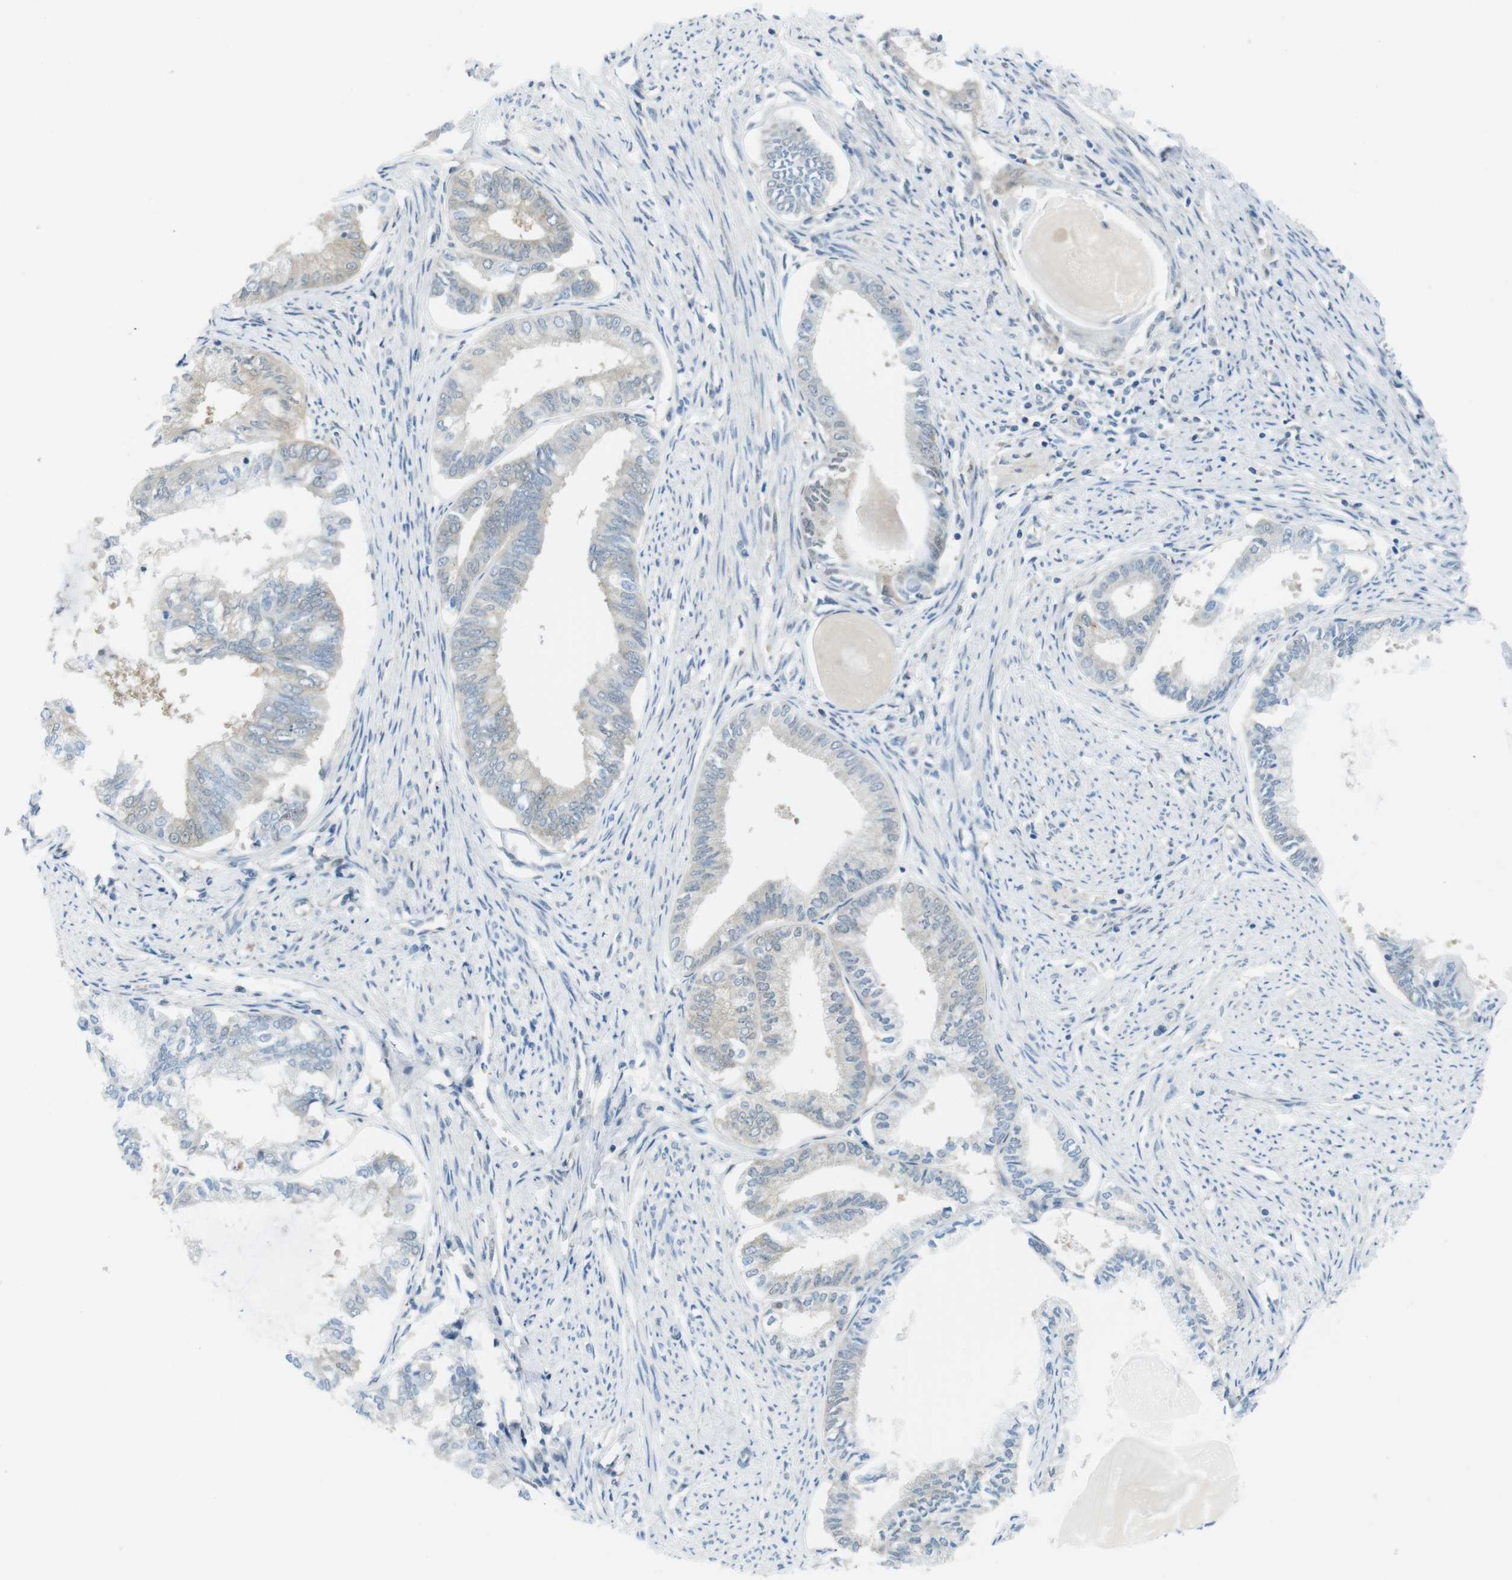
{"staining": {"intensity": "weak", "quantity": "<25%", "location": "cytoplasmic/membranous"}, "tissue": "endometrial cancer", "cell_type": "Tumor cells", "image_type": "cancer", "snomed": [{"axis": "morphology", "description": "Adenocarcinoma, NOS"}, {"axis": "topography", "description": "Endometrium"}], "caption": "There is no significant positivity in tumor cells of endometrial adenocarcinoma. (Immunohistochemistry (ihc), brightfield microscopy, high magnification).", "gene": "CASP2", "patient": {"sex": "female", "age": 86}}